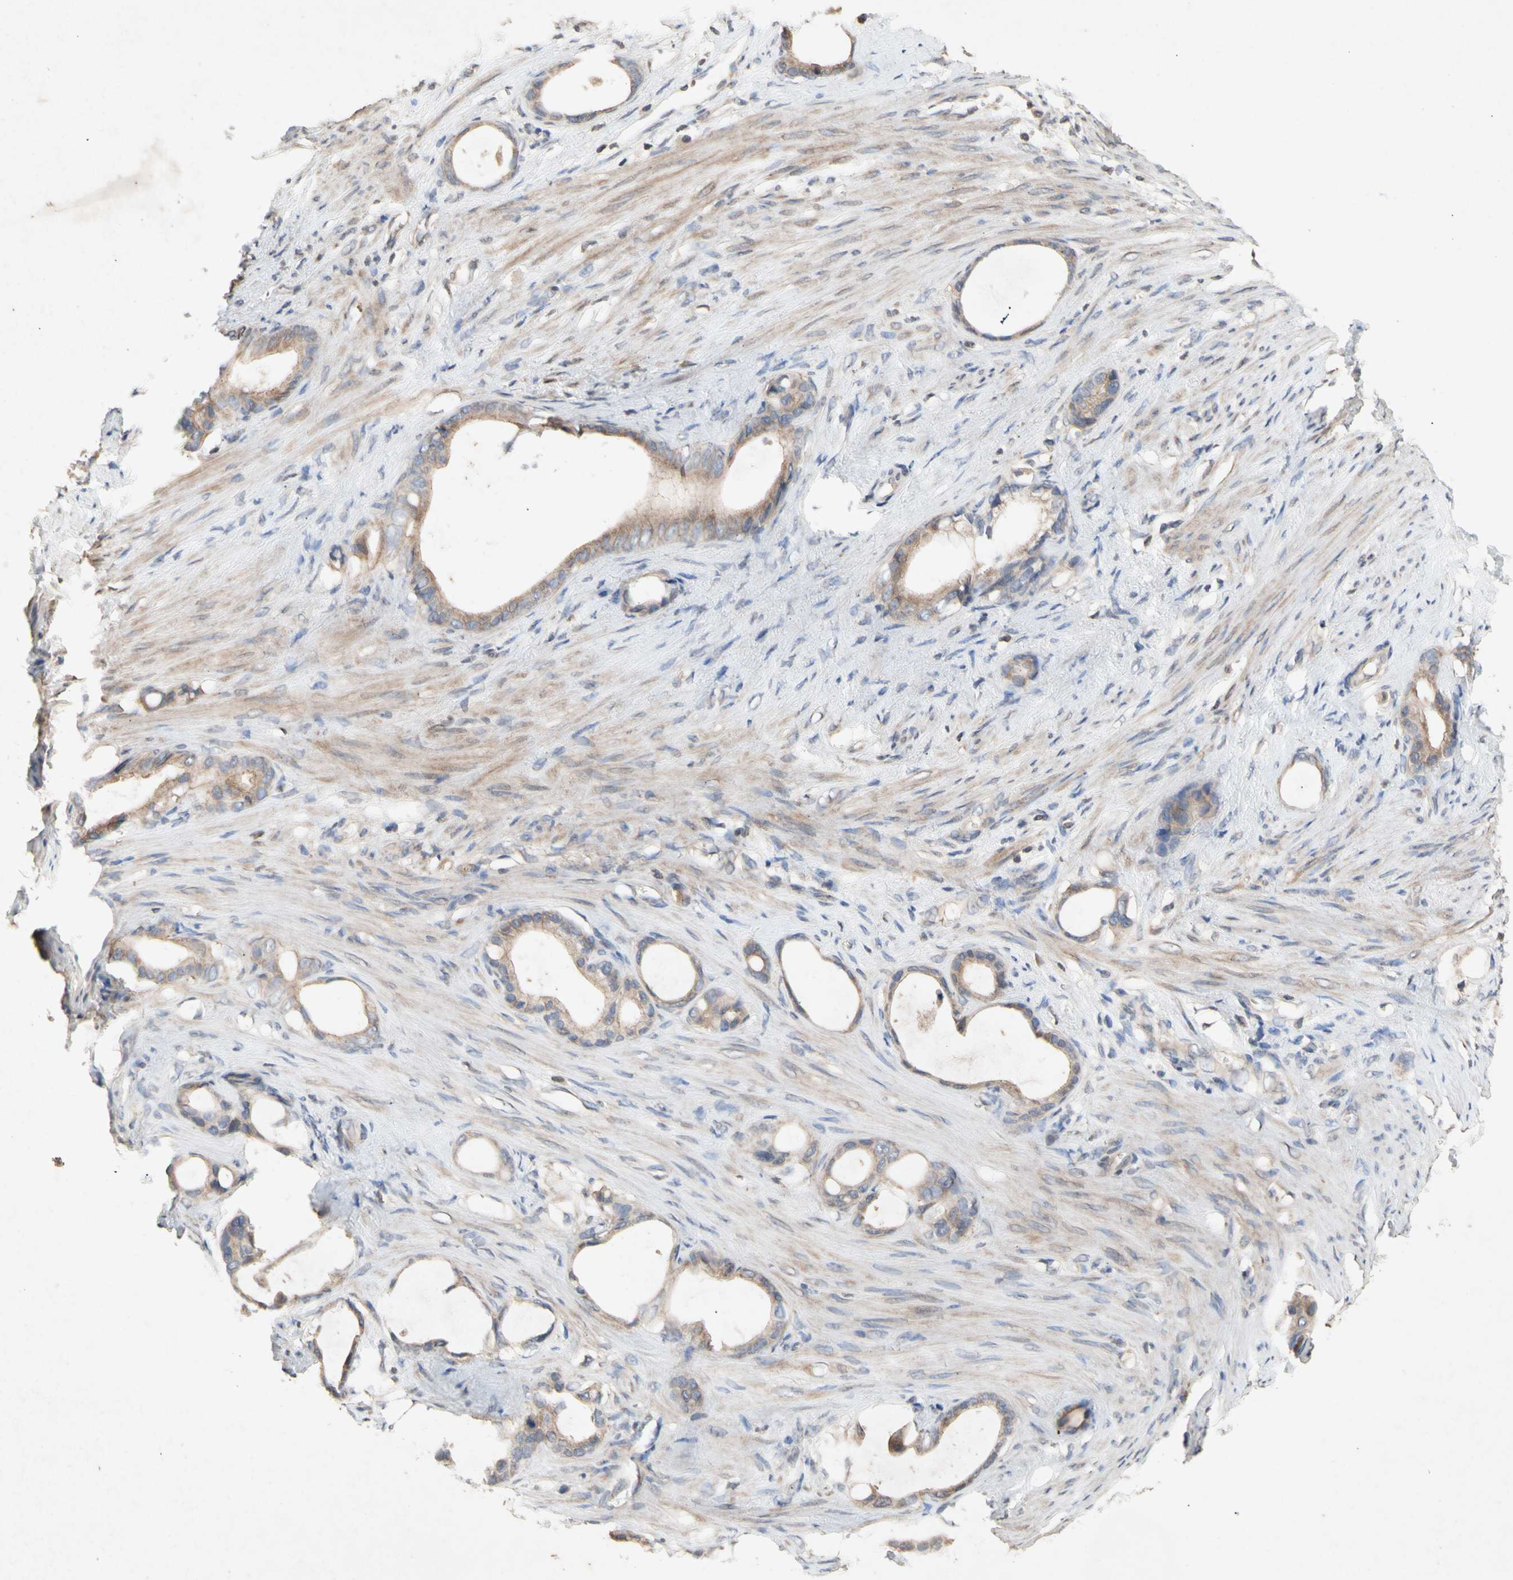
{"staining": {"intensity": "moderate", "quantity": ">75%", "location": "cytoplasmic/membranous"}, "tissue": "stomach cancer", "cell_type": "Tumor cells", "image_type": "cancer", "snomed": [{"axis": "morphology", "description": "Adenocarcinoma, NOS"}, {"axis": "topography", "description": "Stomach"}], "caption": "Immunohistochemical staining of human stomach cancer reveals moderate cytoplasmic/membranous protein staining in about >75% of tumor cells.", "gene": "NECTIN3", "patient": {"sex": "female", "age": 75}}